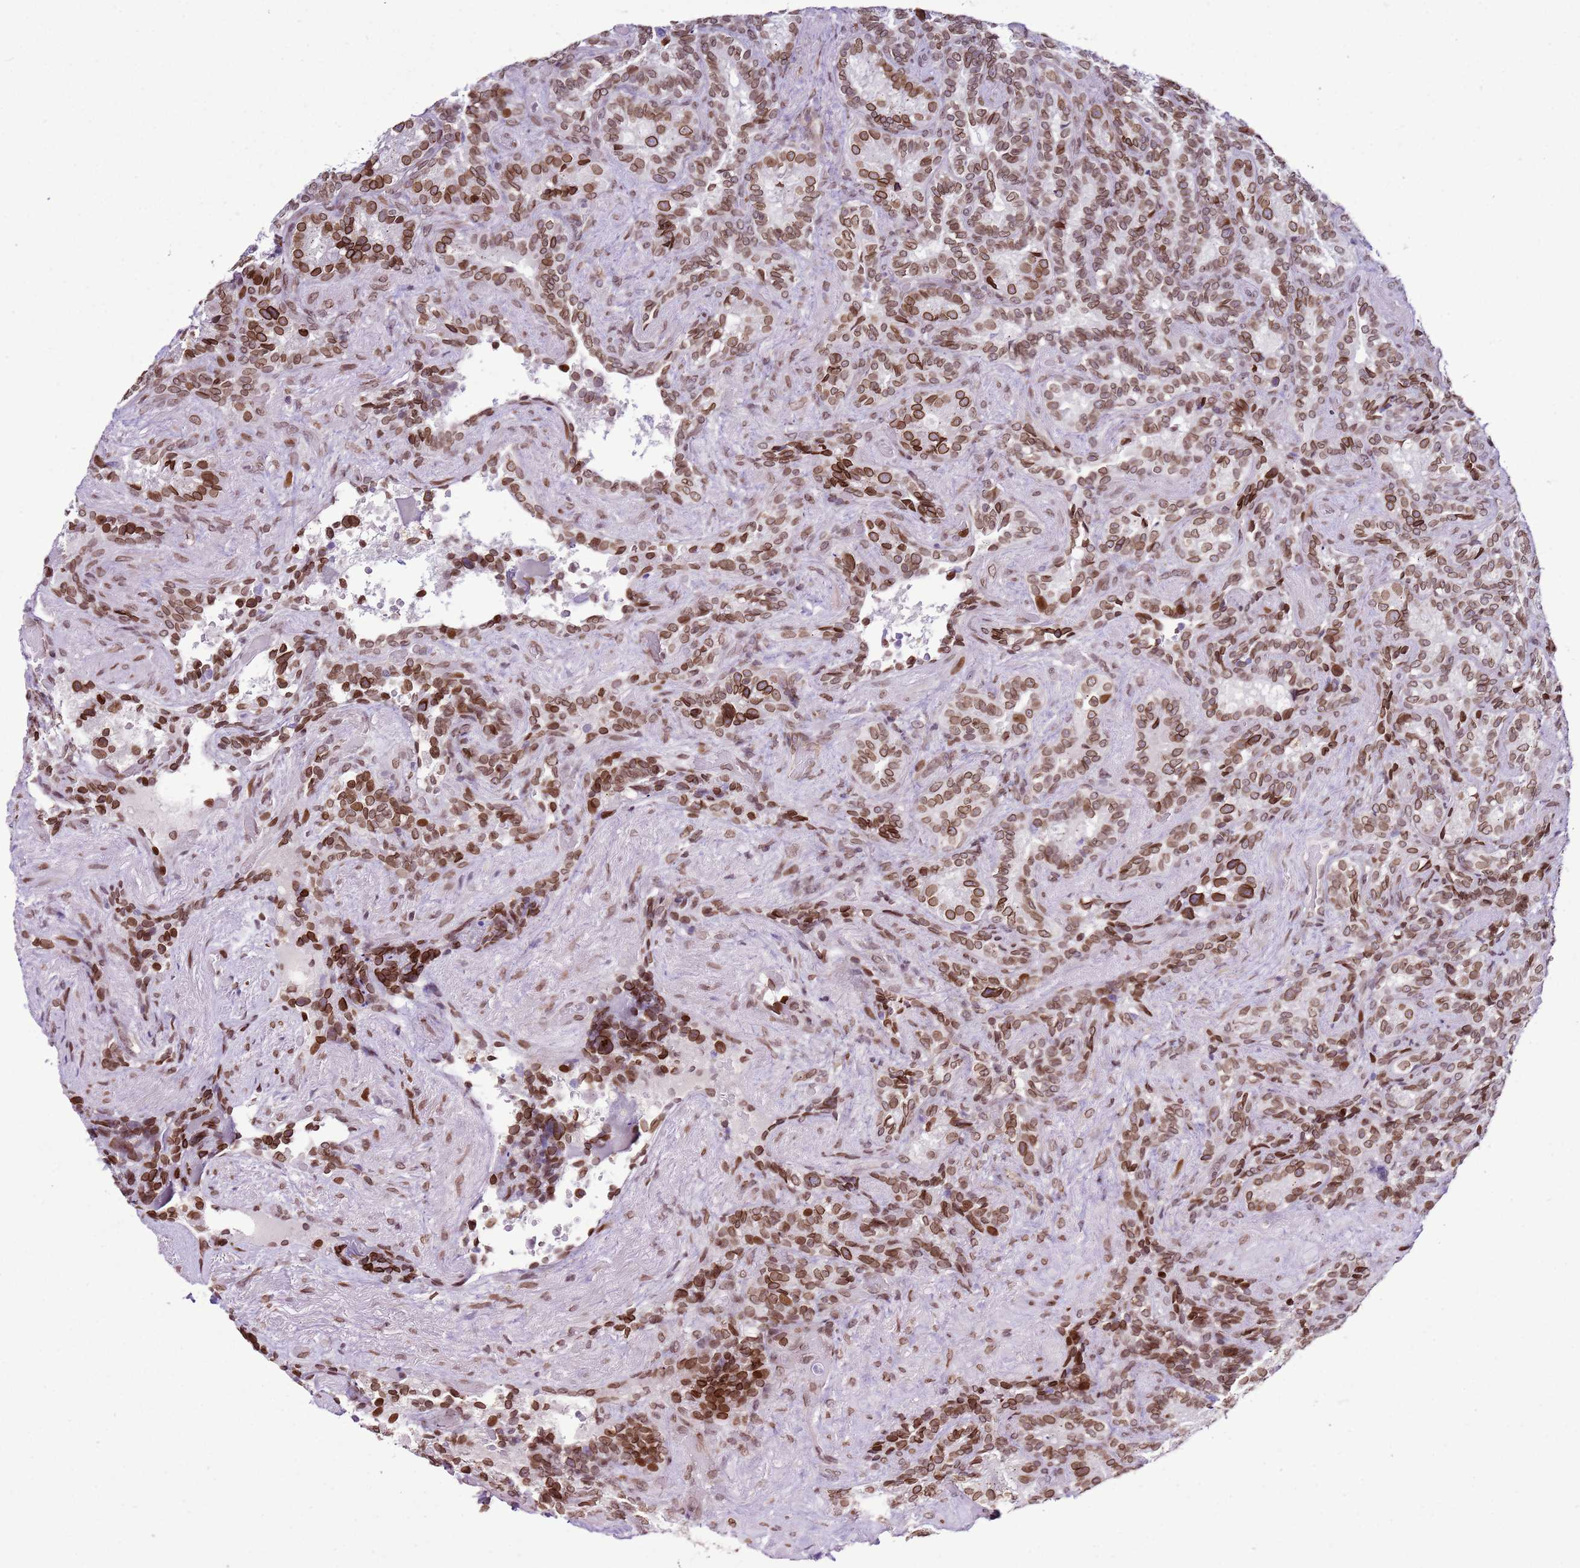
{"staining": {"intensity": "moderate", "quantity": ">75%", "location": "nuclear"}, "tissue": "seminal vesicle", "cell_type": "Glandular cells", "image_type": "normal", "snomed": [{"axis": "morphology", "description": "Normal tissue, NOS"}, {"axis": "topography", "description": "Seminal veicle"}], "caption": "Immunohistochemistry staining of benign seminal vesicle, which displays medium levels of moderate nuclear expression in about >75% of glandular cells indicating moderate nuclear protein expression. The staining was performed using DAB (brown) for protein detection and nuclei were counterstained in hematoxylin (blue).", "gene": "POU6F1", "patient": {"sex": "male", "age": 62}}